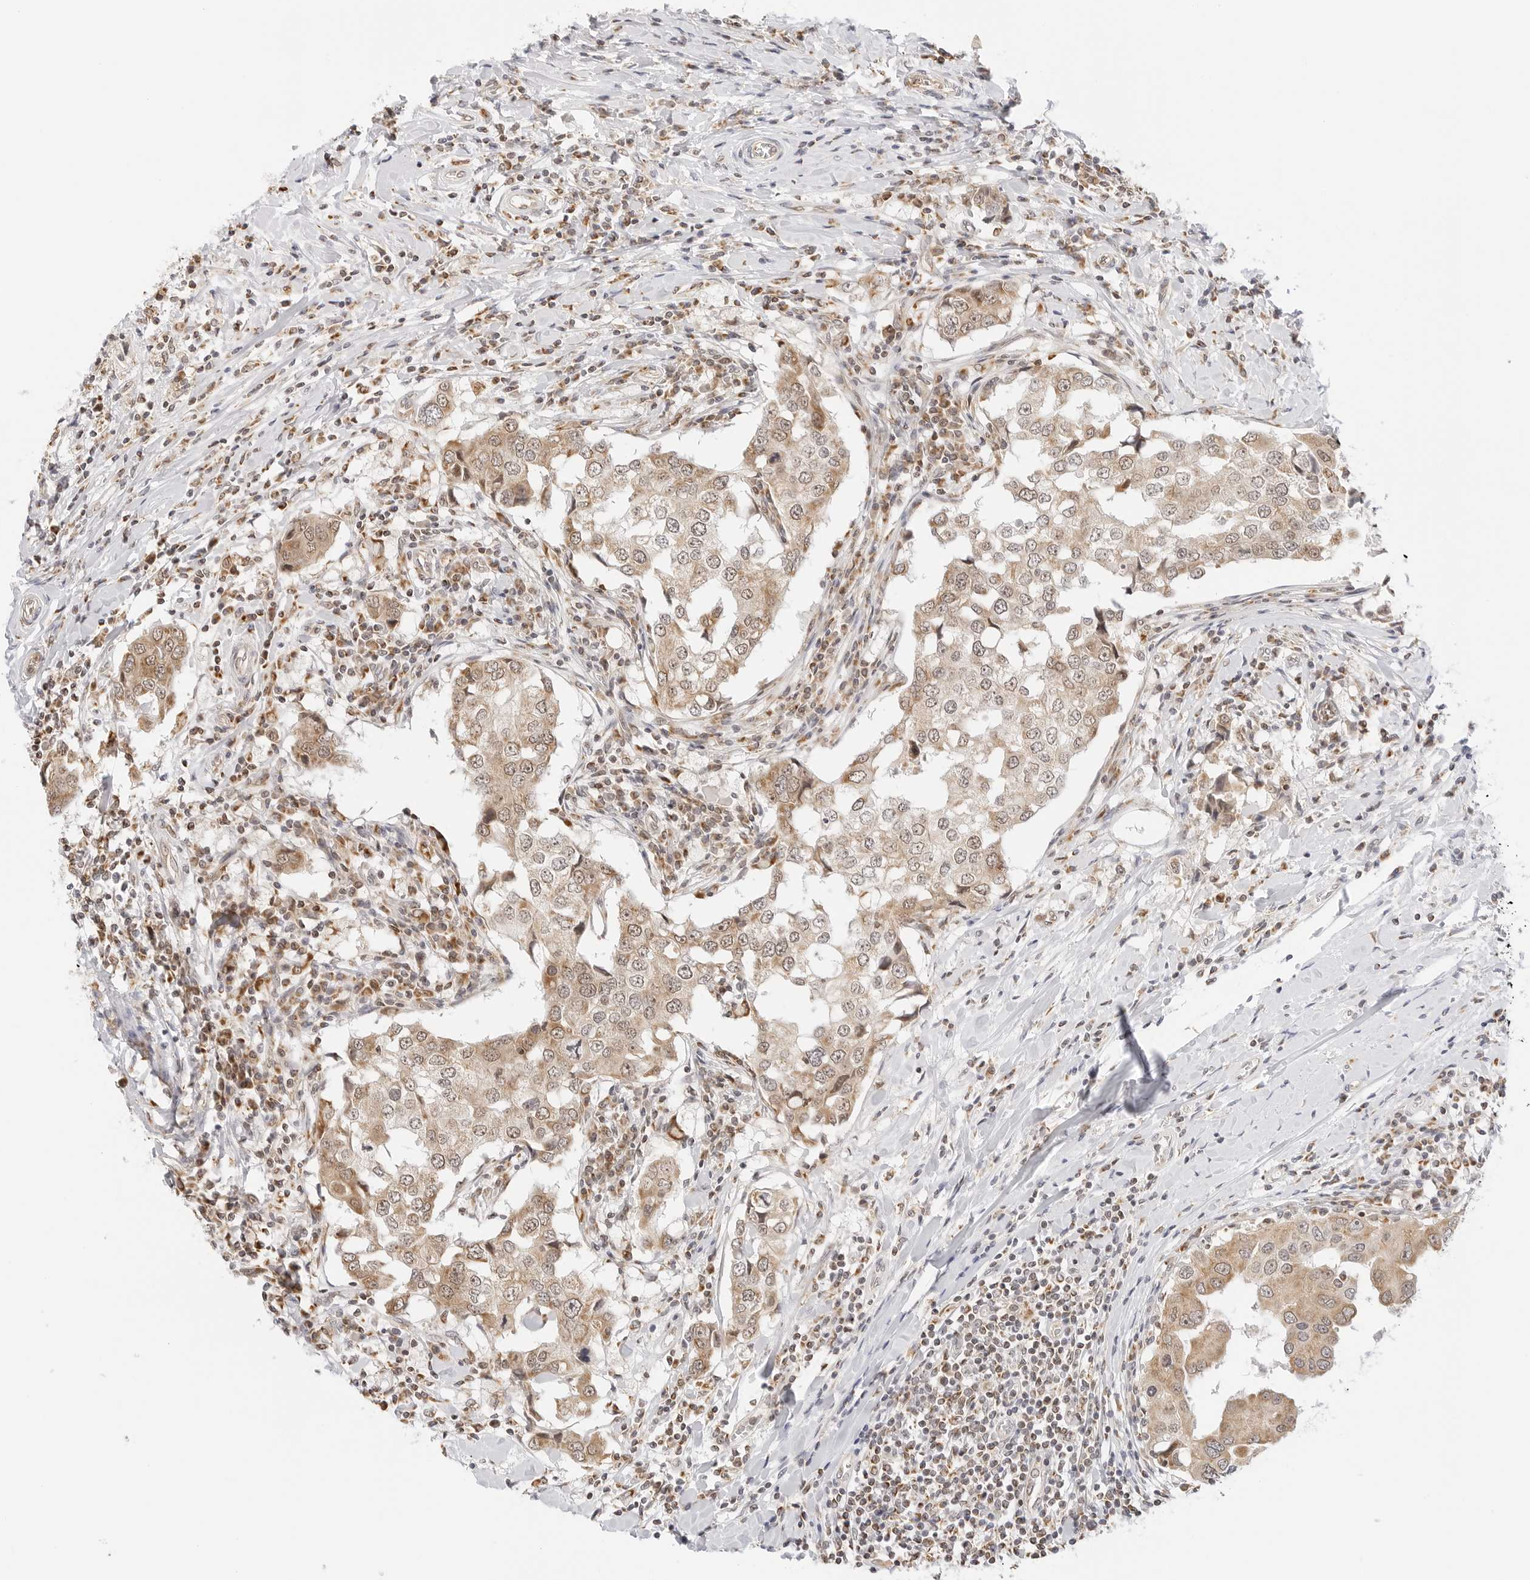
{"staining": {"intensity": "moderate", "quantity": ">75%", "location": "cytoplasmic/membranous,nuclear"}, "tissue": "breast cancer", "cell_type": "Tumor cells", "image_type": "cancer", "snomed": [{"axis": "morphology", "description": "Duct carcinoma"}, {"axis": "topography", "description": "Breast"}], "caption": "This photomicrograph displays breast cancer (intraductal carcinoma) stained with immunohistochemistry (IHC) to label a protein in brown. The cytoplasmic/membranous and nuclear of tumor cells show moderate positivity for the protein. Nuclei are counter-stained blue.", "gene": "GORAB", "patient": {"sex": "female", "age": 27}}